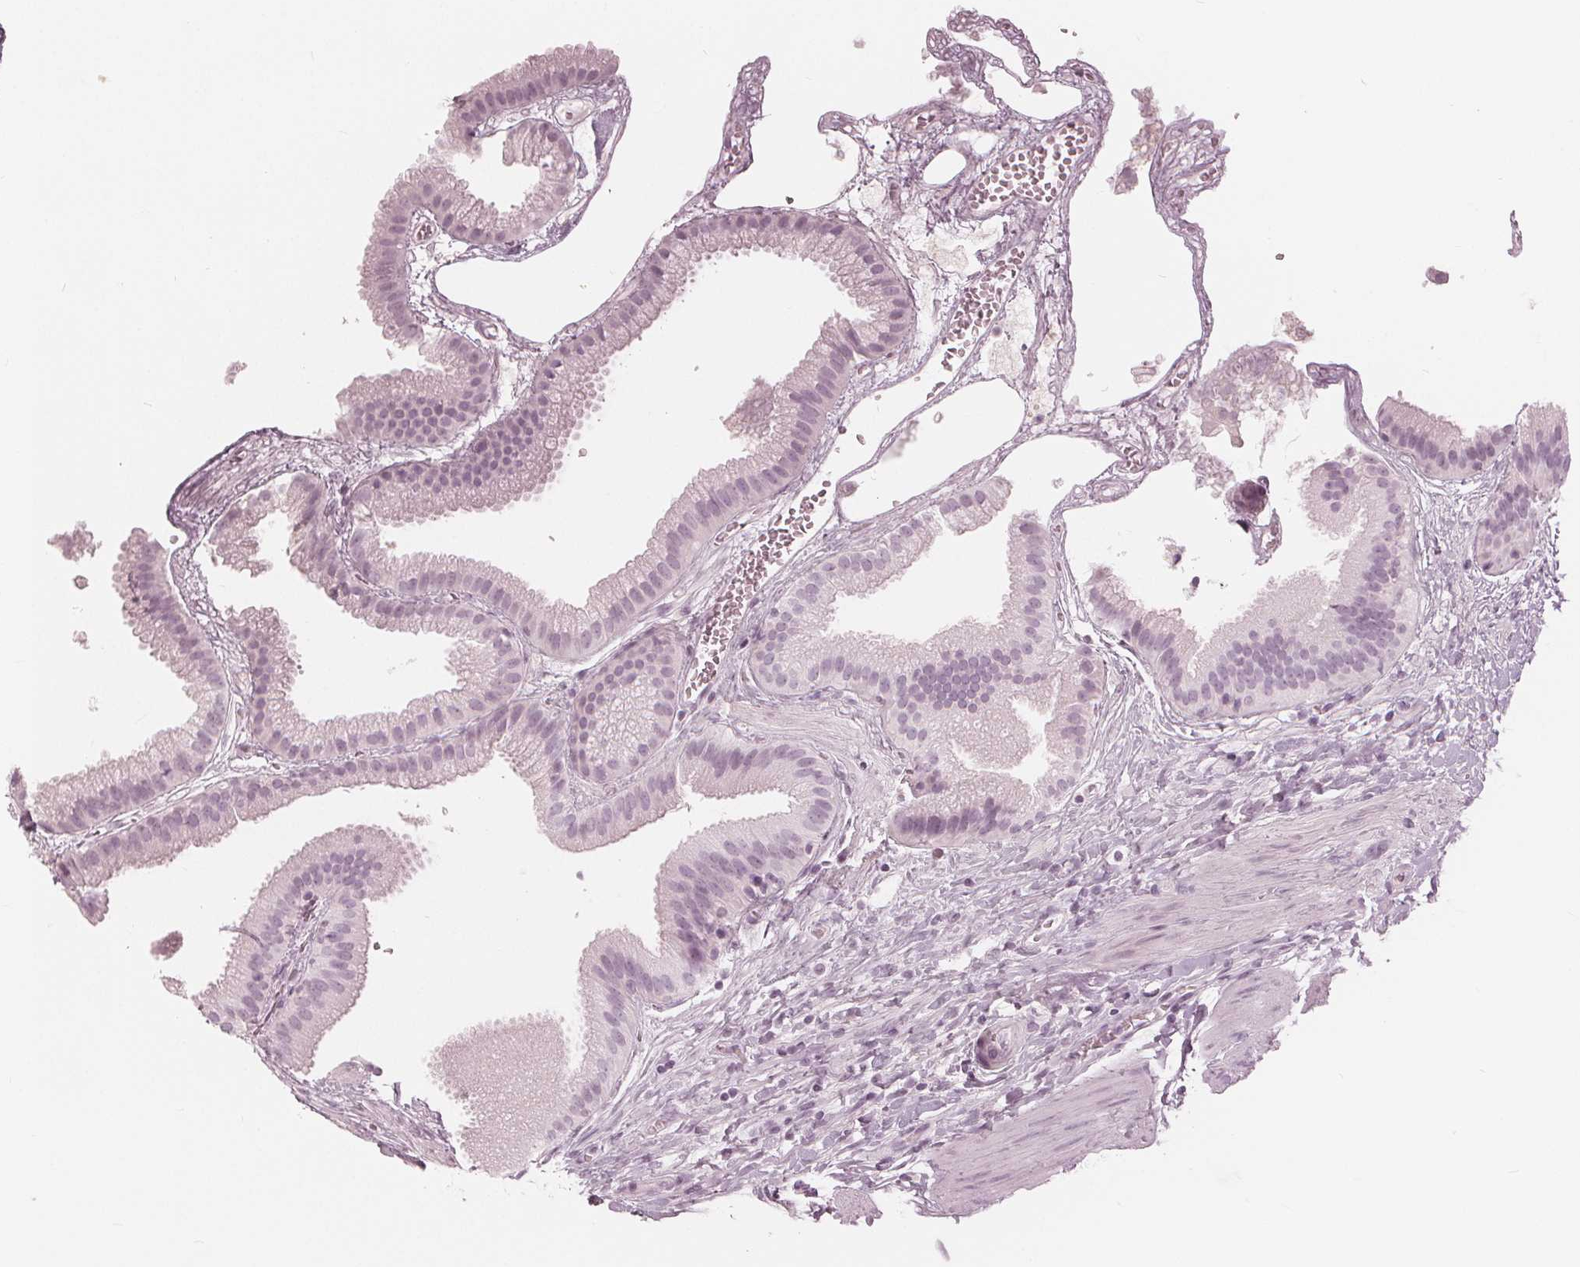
{"staining": {"intensity": "negative", "quantity": "none", "location": "none"}, "tissue": "gallbladder", "cell_type": "Glandular cells", "image_type": "normal", "snomed": [{"axis": "morphology", "description": "Normal tissue, NOS"}, {"axis": "topography", "description": "Gallbladder"}], "caption": "Immunohistochemistry (IHC) of normal gallbladder shows no positivity in glandular cells. (DAB immunohistochemistry visualized using brightfield microscopy, high magnification).", "gene": "PAEP", "patient": {"sex": "female", "age": 63}}